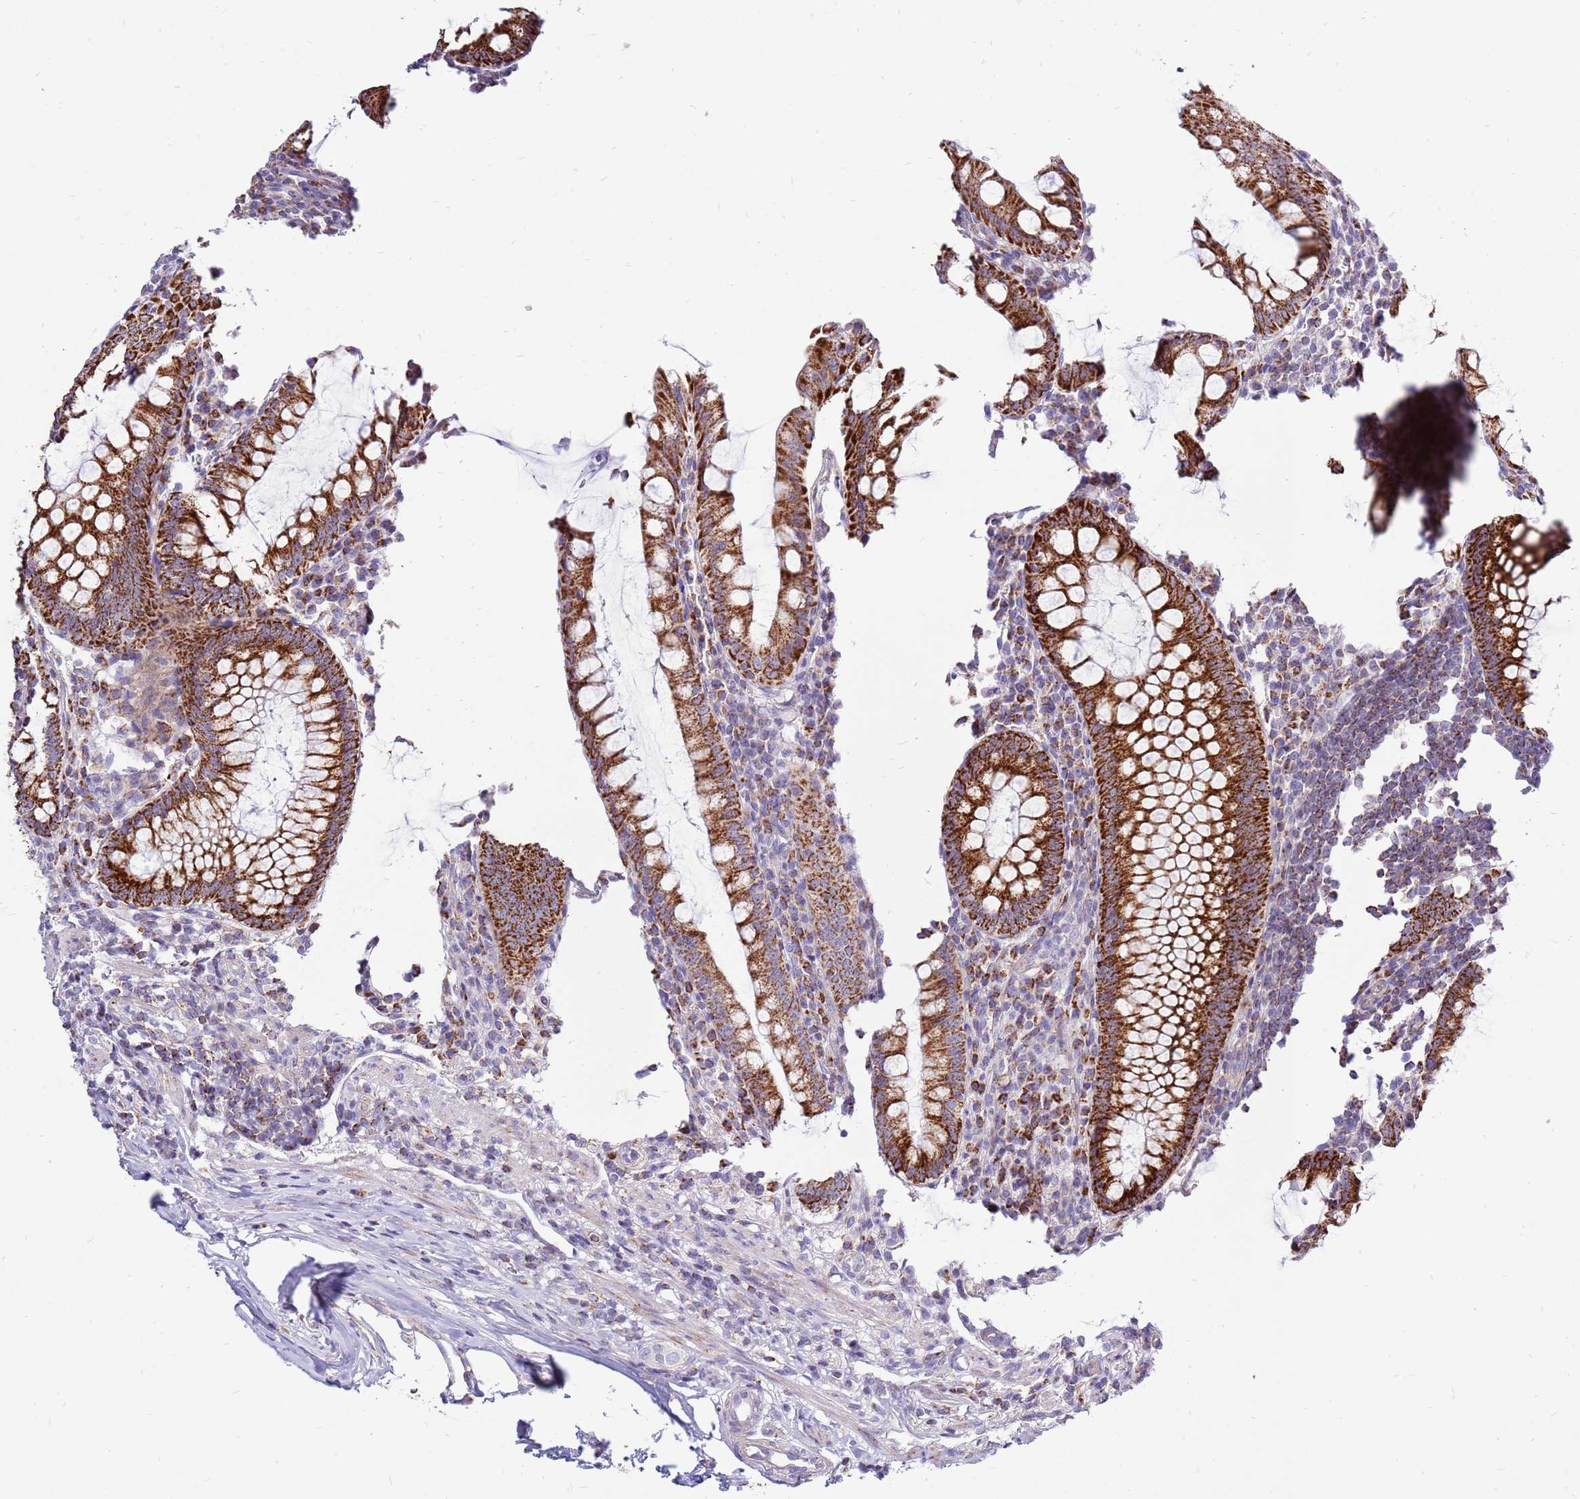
{"staining": {"intensity": "strong", "quantity": ">75%", "location": "cytoplasmic/membranous"}, "tissue": "appendix", "cell_type": "Glandular cells", "image_type": "normal", "snomed": [{"axis": "morphology", "description": "Normal tissue, NOS"}, {"axis": "topography", "description": "Appendix"}], "caption": "IHC of benign human appendix displays high levels of strong cytoplasmic/membranous staining in approximately >75% of glandular cells. (DAB IHC with brightfield microscopy, high magnification).", "gene": "IGF1R", "patient": {"sex": "male", "age": 83}}